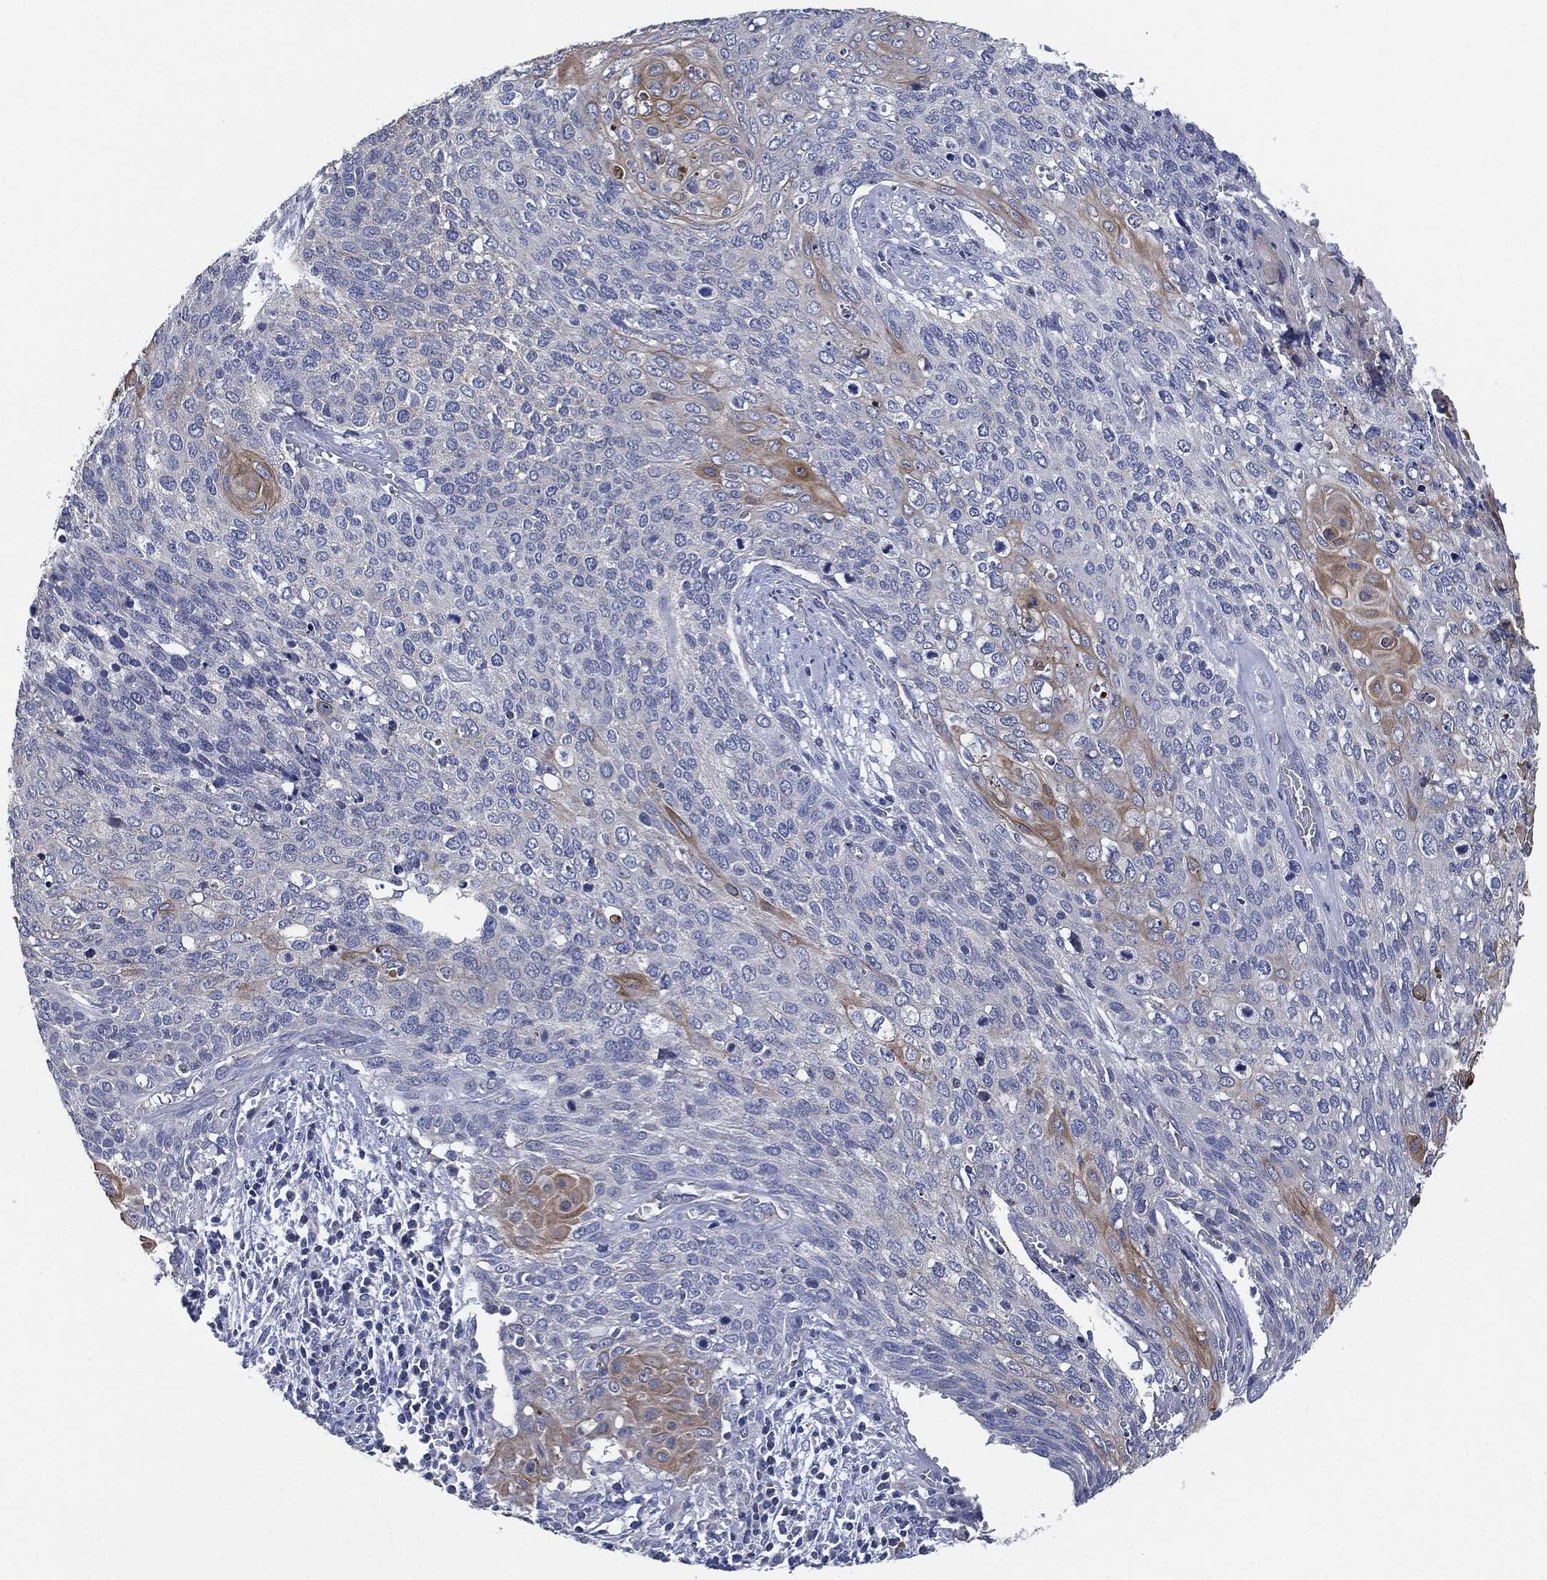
{"staining": {"intensity": "weak", "quantity": "<25%", "location": "cytoplasmic/membranous"}, "tissue": "cervical cancer", "cell_type": "Tumor cells", "image_type": "cancer", "snomed": [{"axis": "morphology", "description": "Squamous cell carcinoma, NOS"}, {"axis": "topography", "description": "Cervix"}], "caption": "This photomicrograph is of cervical cancer (squamous cell carcinoma) stained with immunohistochemistry (IHC) to label a protein in brown with the nuclei are counter-stained blue. There is no expression in tumor cells.", "gene": "SHROOM2", "patient": {"sex": "female", "age": 39}}